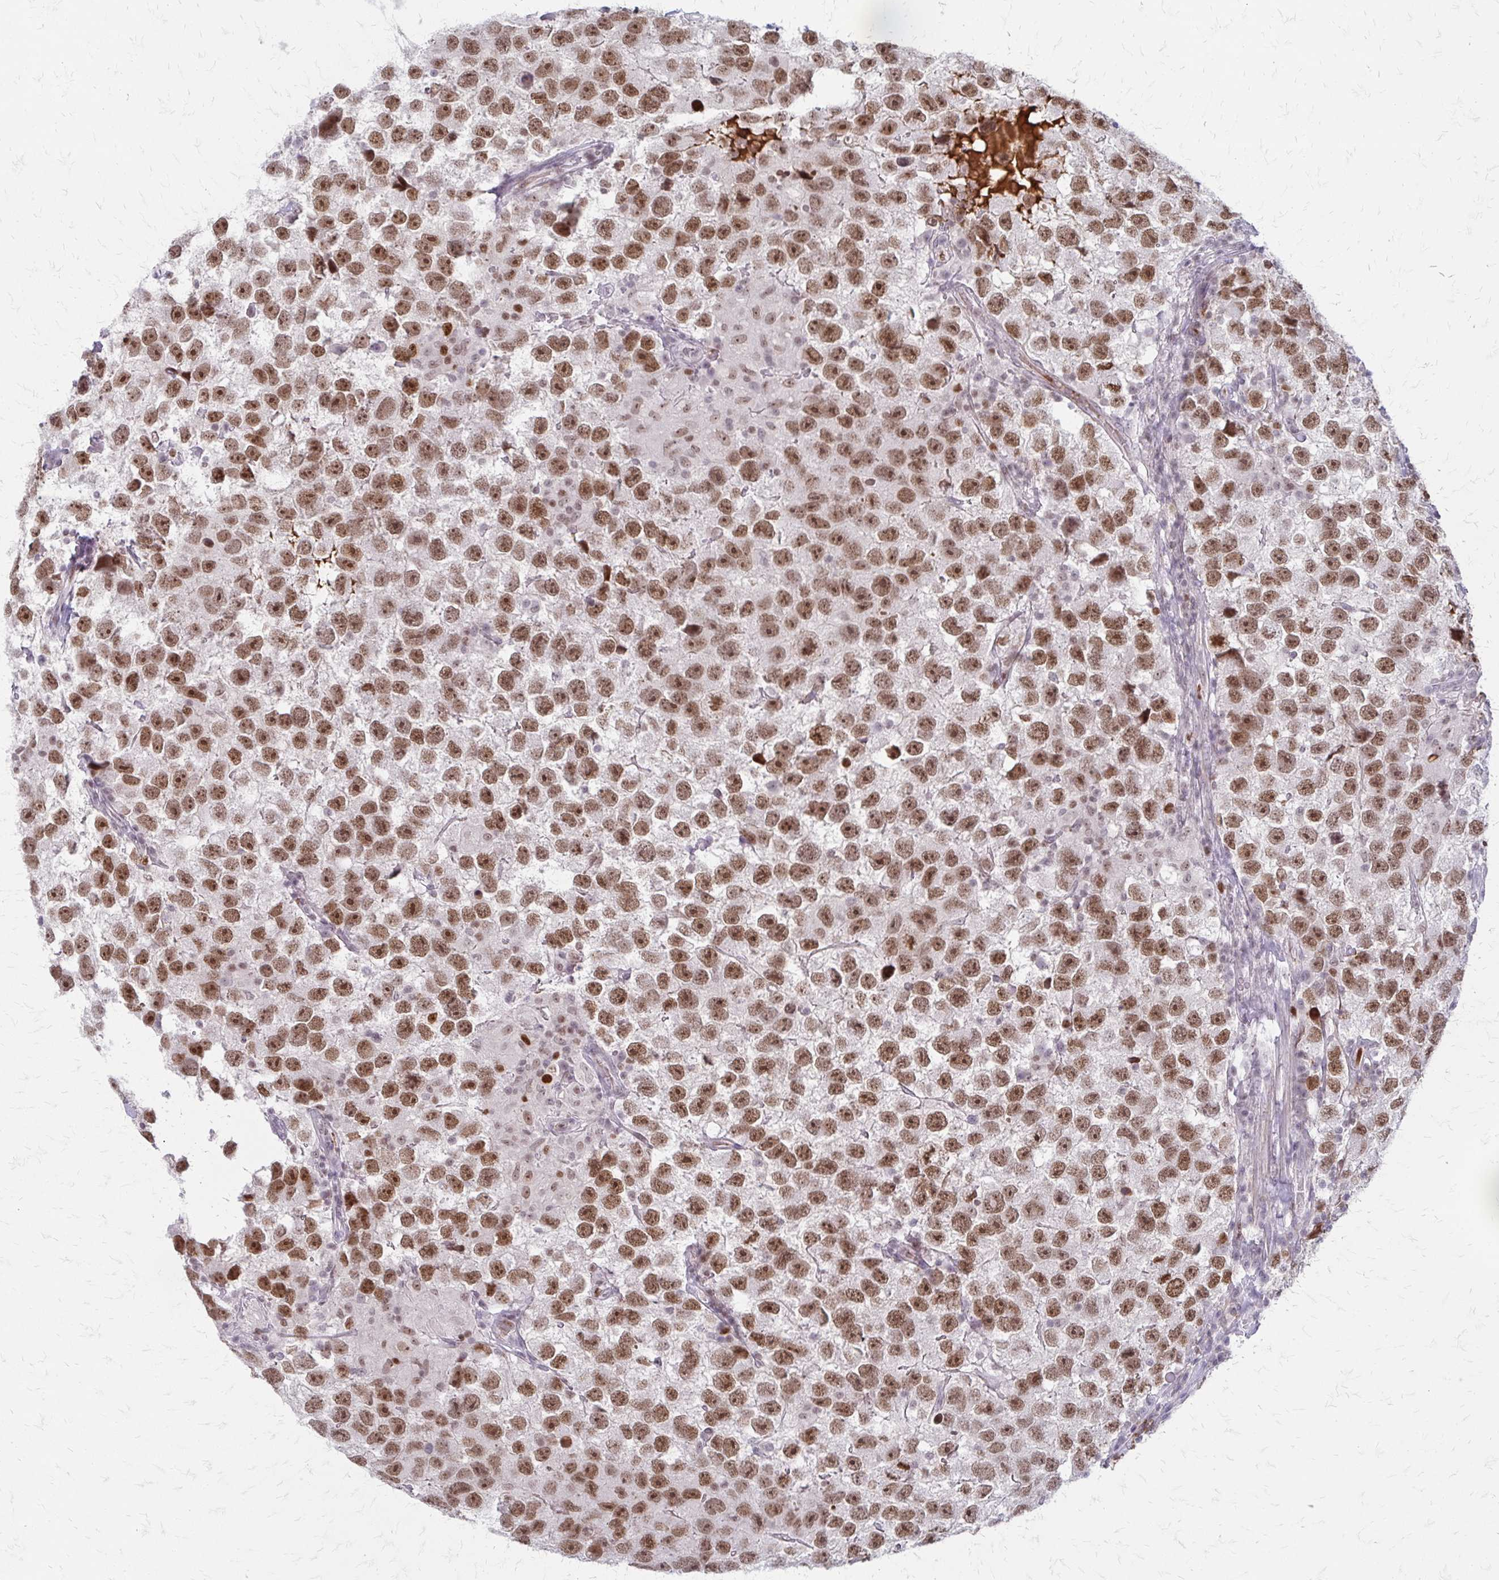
{"staining": {"intensity": "moderate", "quantity": ">75%", "location": "nuclear"}, "tissue": "testis cancer", "cell_type": "Tumor cells", "image_type": "cancer", "snomed": [{"axis": "morphology", "description": "Seminoma, NOS"}, {"axis": "topography", "description": "Testis"}], "caption": "Brown immunohistochemical staining in testis cancer exhibits moderate nuclear positivity in approximately >75% of tumor cells. The staining was performed using DAB (3,3'-diaminobenzidine), with brown indicating positive protein expression. Nuclei are stained blue with hematoxylin.", "gene": "EED", "patient": {"sex": "male", "age": 26}}